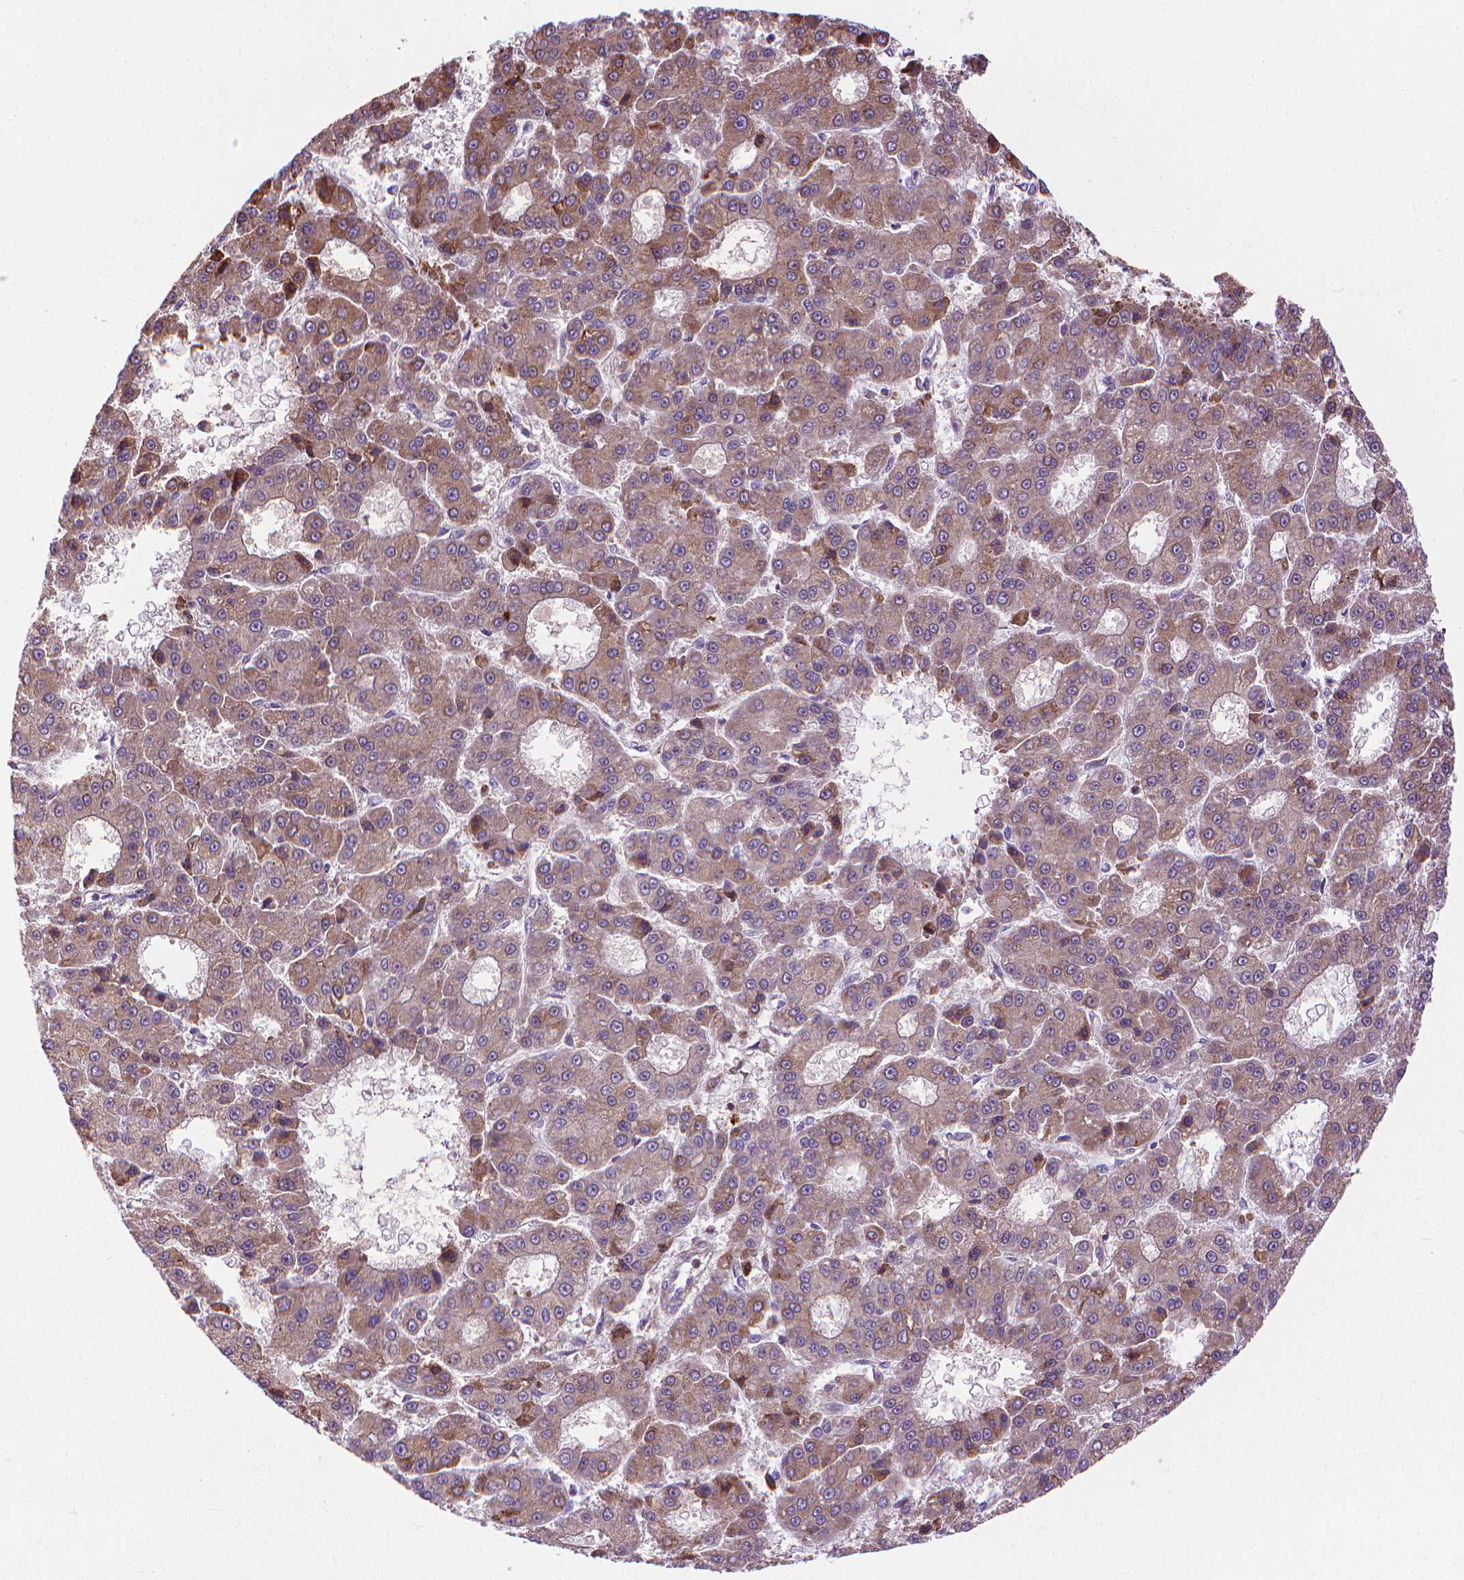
{"staining": {"intensity": "weak", "quantity": ">75%", "location": "cytoplasmic/membranous"}, "tissue": "liver cancer", "cell_type": "Tumor cells", "image_type": "cancer", "snomed": [{"axis": "morphology", "description": "Carcinoma, Hepatocellular, NOS"}, {"axis": "topography", "description": "Liver"}], "caption": "Protein analysis of hepatocellular carcinoma (liver) tissue reveals weak cytoplasmic/membranous expression in approximately >75% of tumor cells.", "gene": "MYH14", "patient": {"sex": "male", "age": 70}}